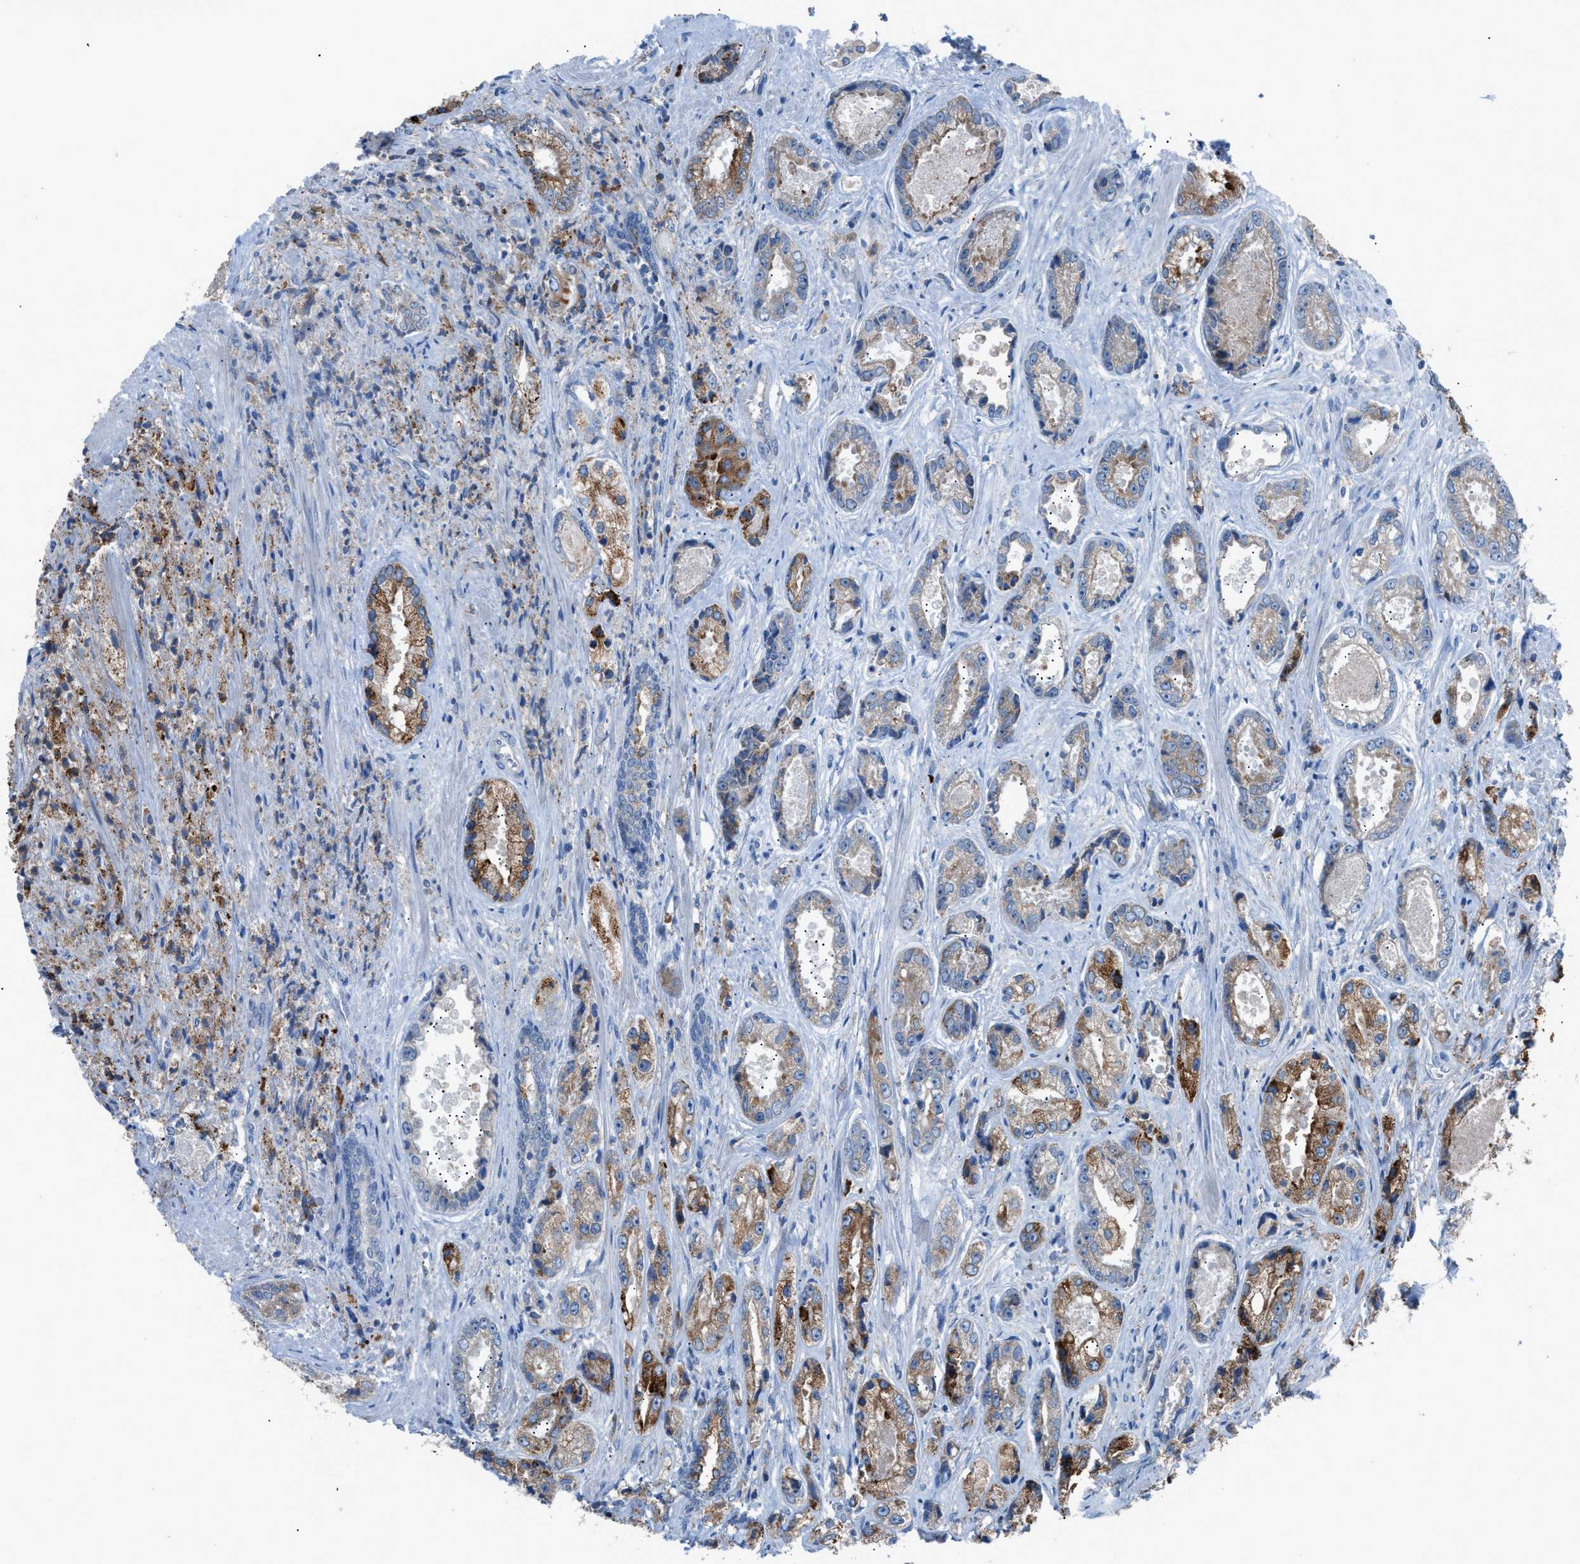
{"staining": {"intensity": "moderate", "quantity": "25%-75%", "location": "cytoplasmic/membranous"}, "tissue": "prostate cancer", "cell_type": "Tumor cells", "image_type": "cancer", "snomed": [{"axis": "morphology", "description": "Adenocarcinoma, High grade"}, {"axis": "topography", "description": "Prostate"}], "caption": "Moderate cytoplasmic/membranous staining for a protein is present in approximately 25%-75% of tumor cells of prostate high-grade adenocarcinoma using immunohistochemistry.", "gene": "HEG1", "patient": {"sex": "male", "age": 61}}